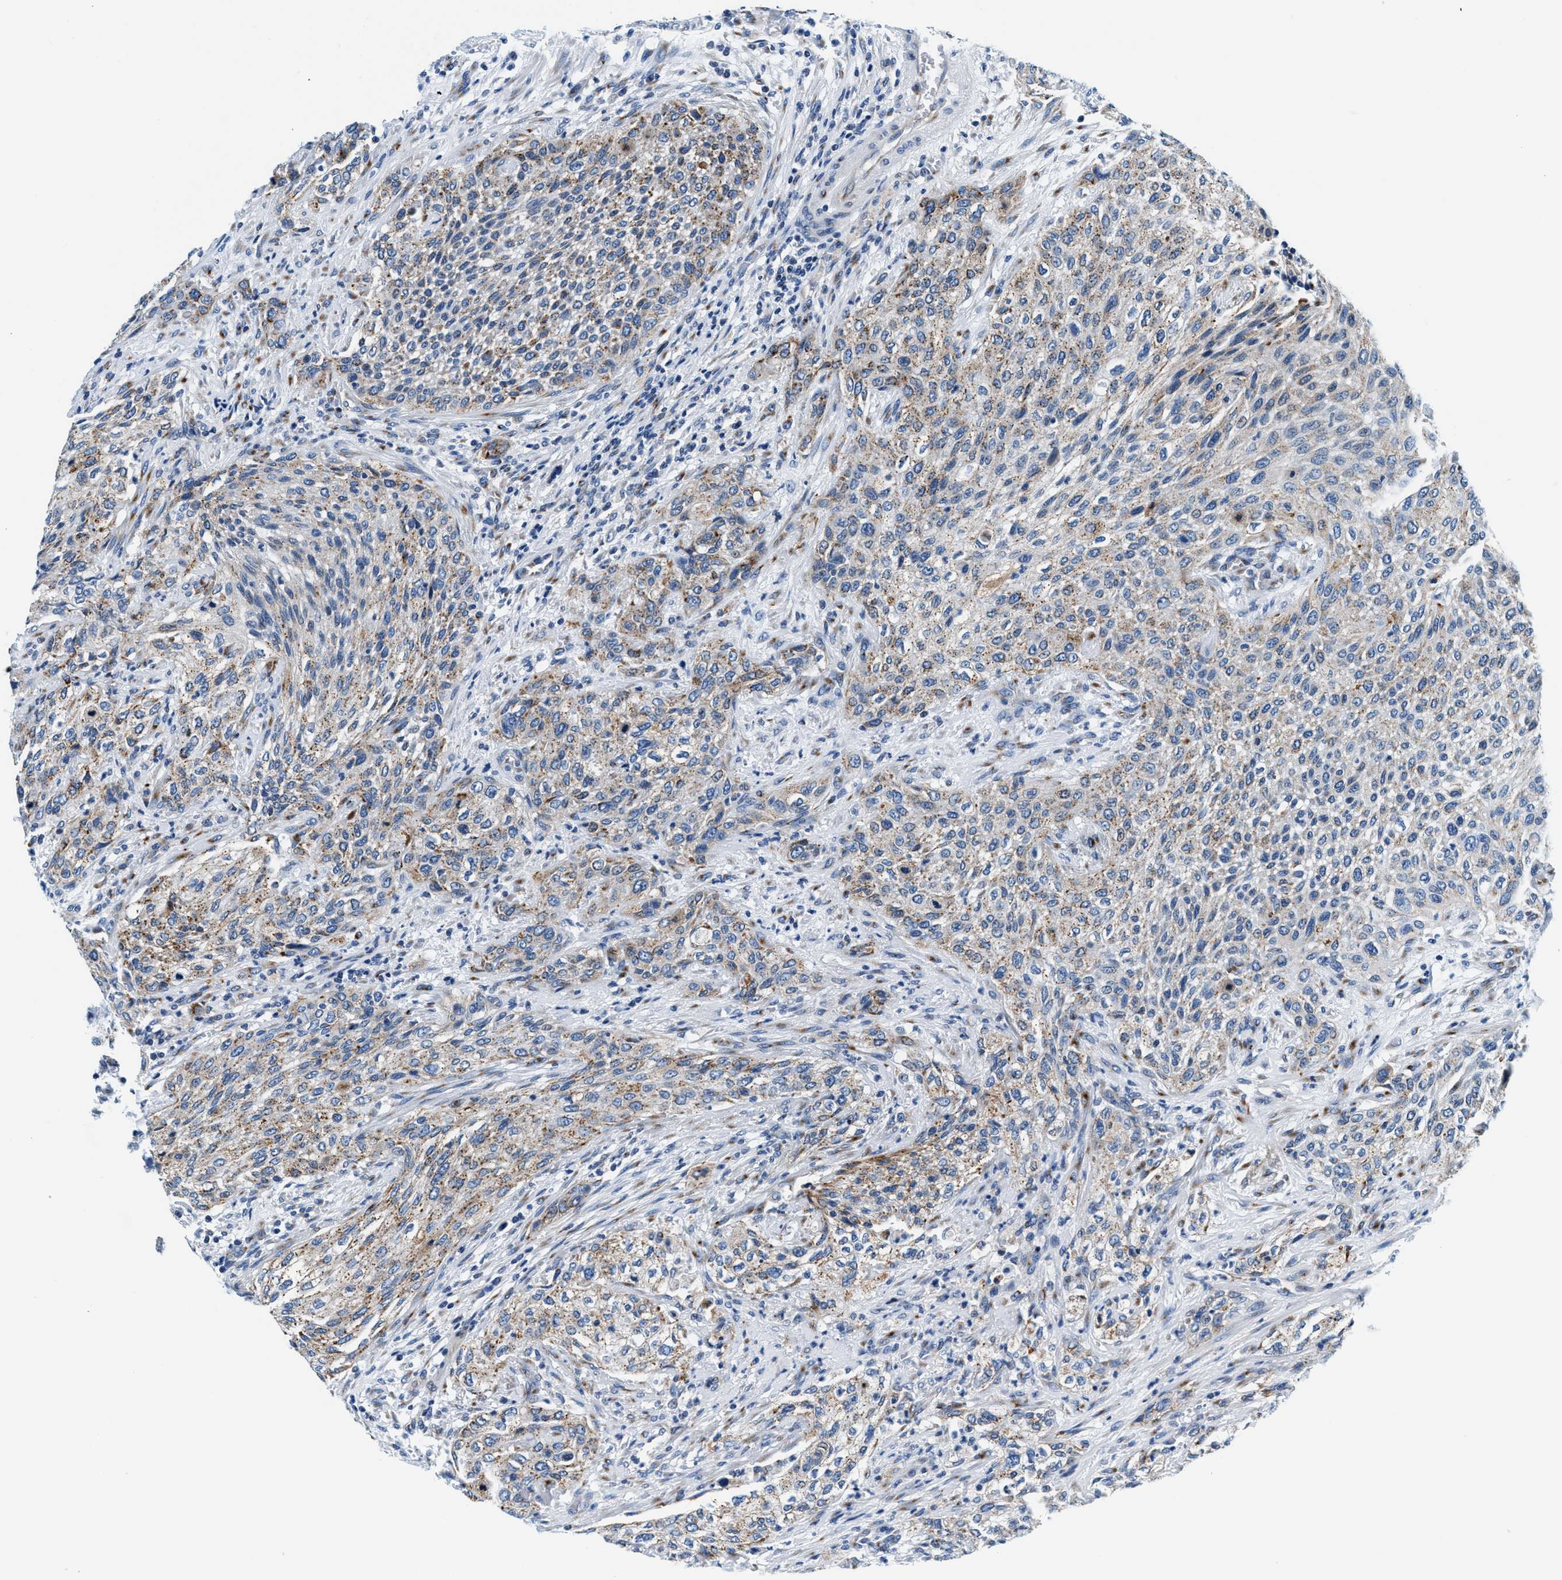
{"staining": {"intensity": "moderate", "quantity": ">75%", "location": "cytoplasmic/membranous"}, "tissue": "urothelial cancer", "cell_type": "Tumor cells", "image_type": "cancer", "snomed": [{"axis": "morphology", "description": "Urothelial carcinoma, Low grade"}, {"axis": "morphology", "description": "Urothelial carcinoma, High grade"}, {"axis": "topography", "description": "Urinary bladder"}], "caption": "This is a micrograph of immunohistochemistry staining of urothelial cancer, which shows moderate expression in the cytoplasmic/membranous of tumor cells.", "gene": "VPS53", "patient": {"sex": "male", "age": 35}}